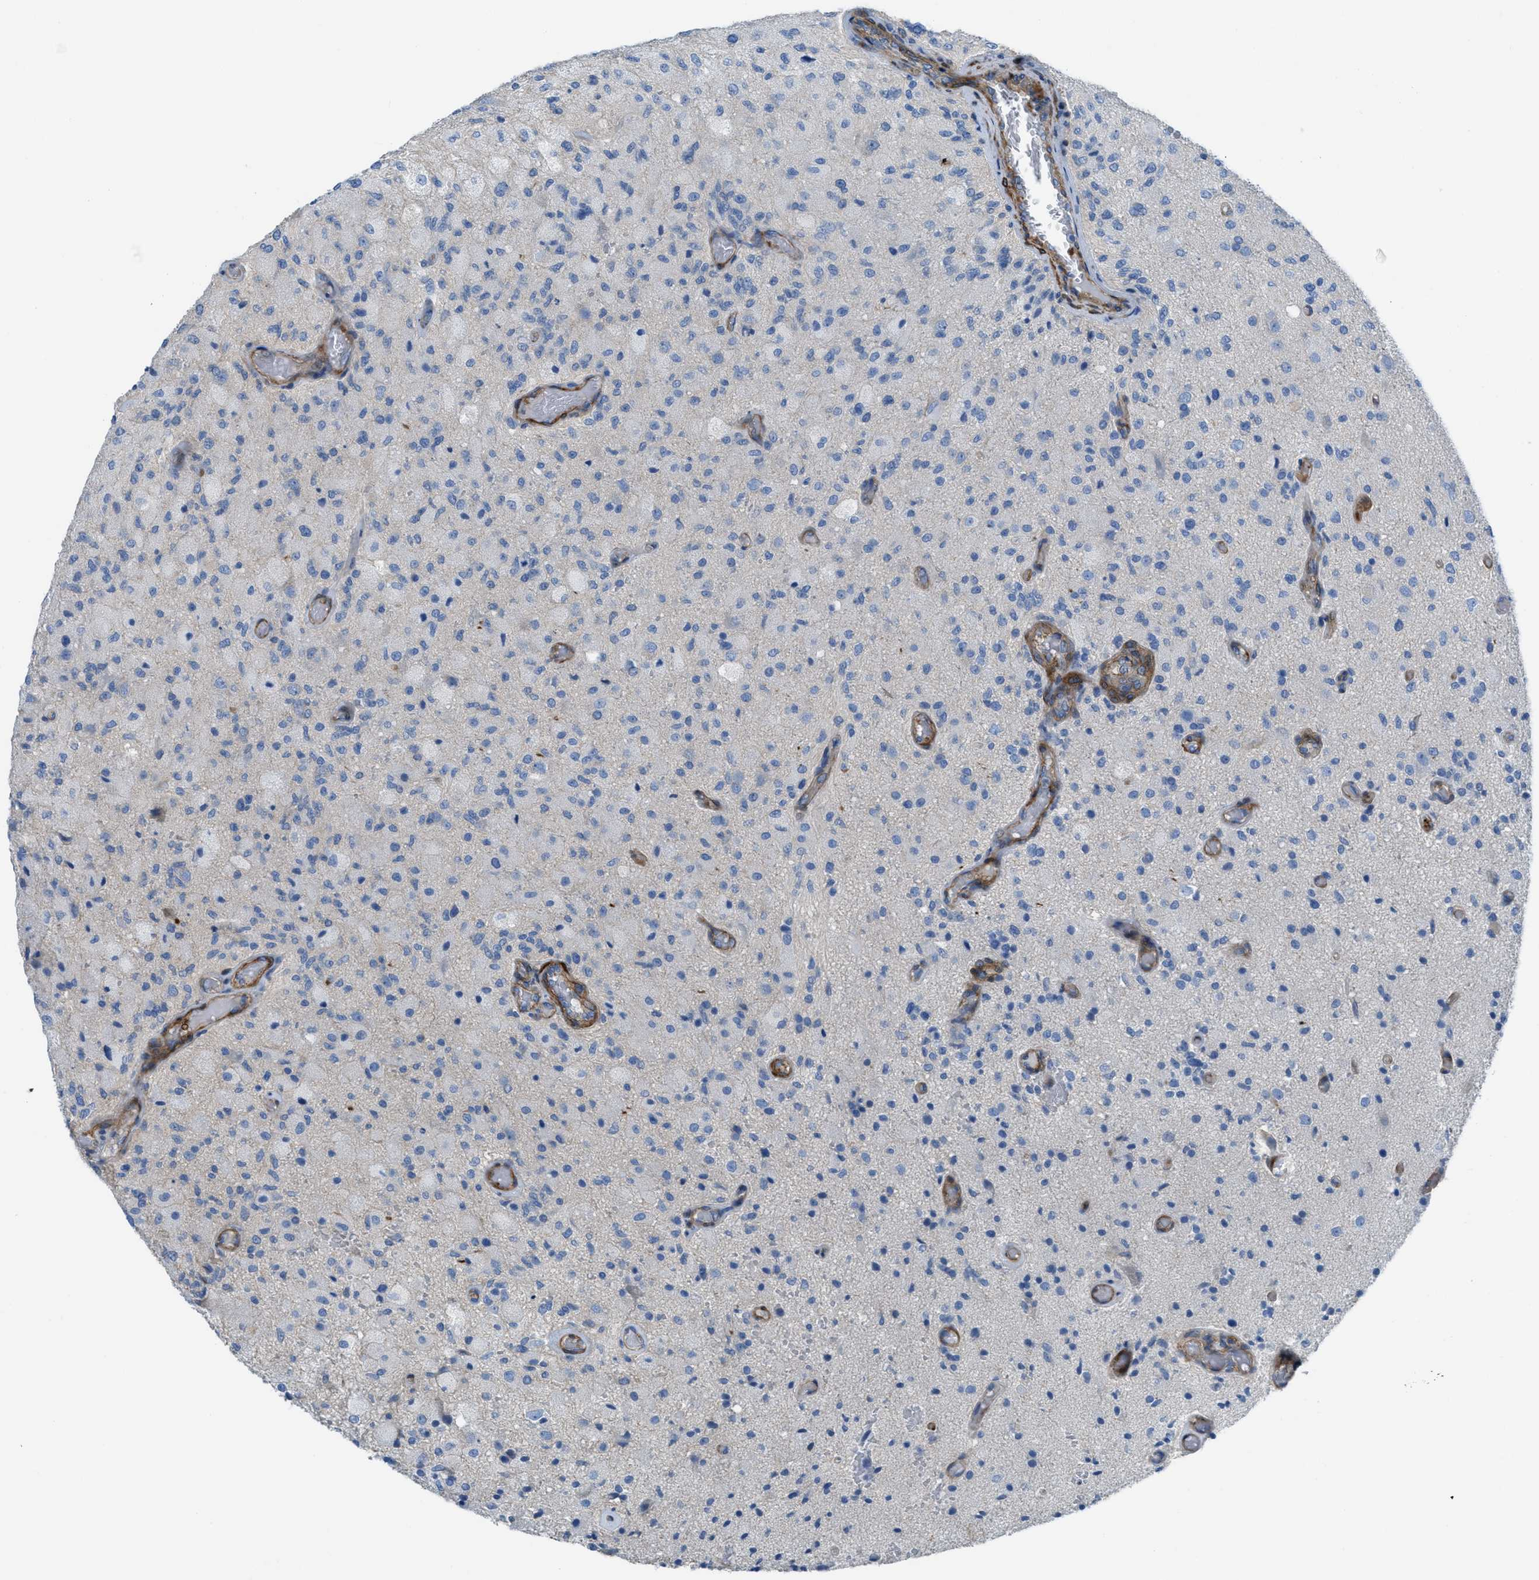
{"staining": {"intensity": "negative", "quantity": "none", "location": "none"}, "tissue": "glioma", "cell_type": "Tumor cells", "image_type": "cancer", "snomed": [{"axis": "morphology", "description": "Normal tissue, NOS"}, {"axis": "morphology", "description": "Glioma, malignant, High grade"}, {"axis": "topography", "description": "Cerebral cortex"}], "caption": "Glioma was stained to show a protein in brown. There is no significant expression in tumor cells.", "gene": "KCNH7", "patient": {"sex": "male", "age": 77}}